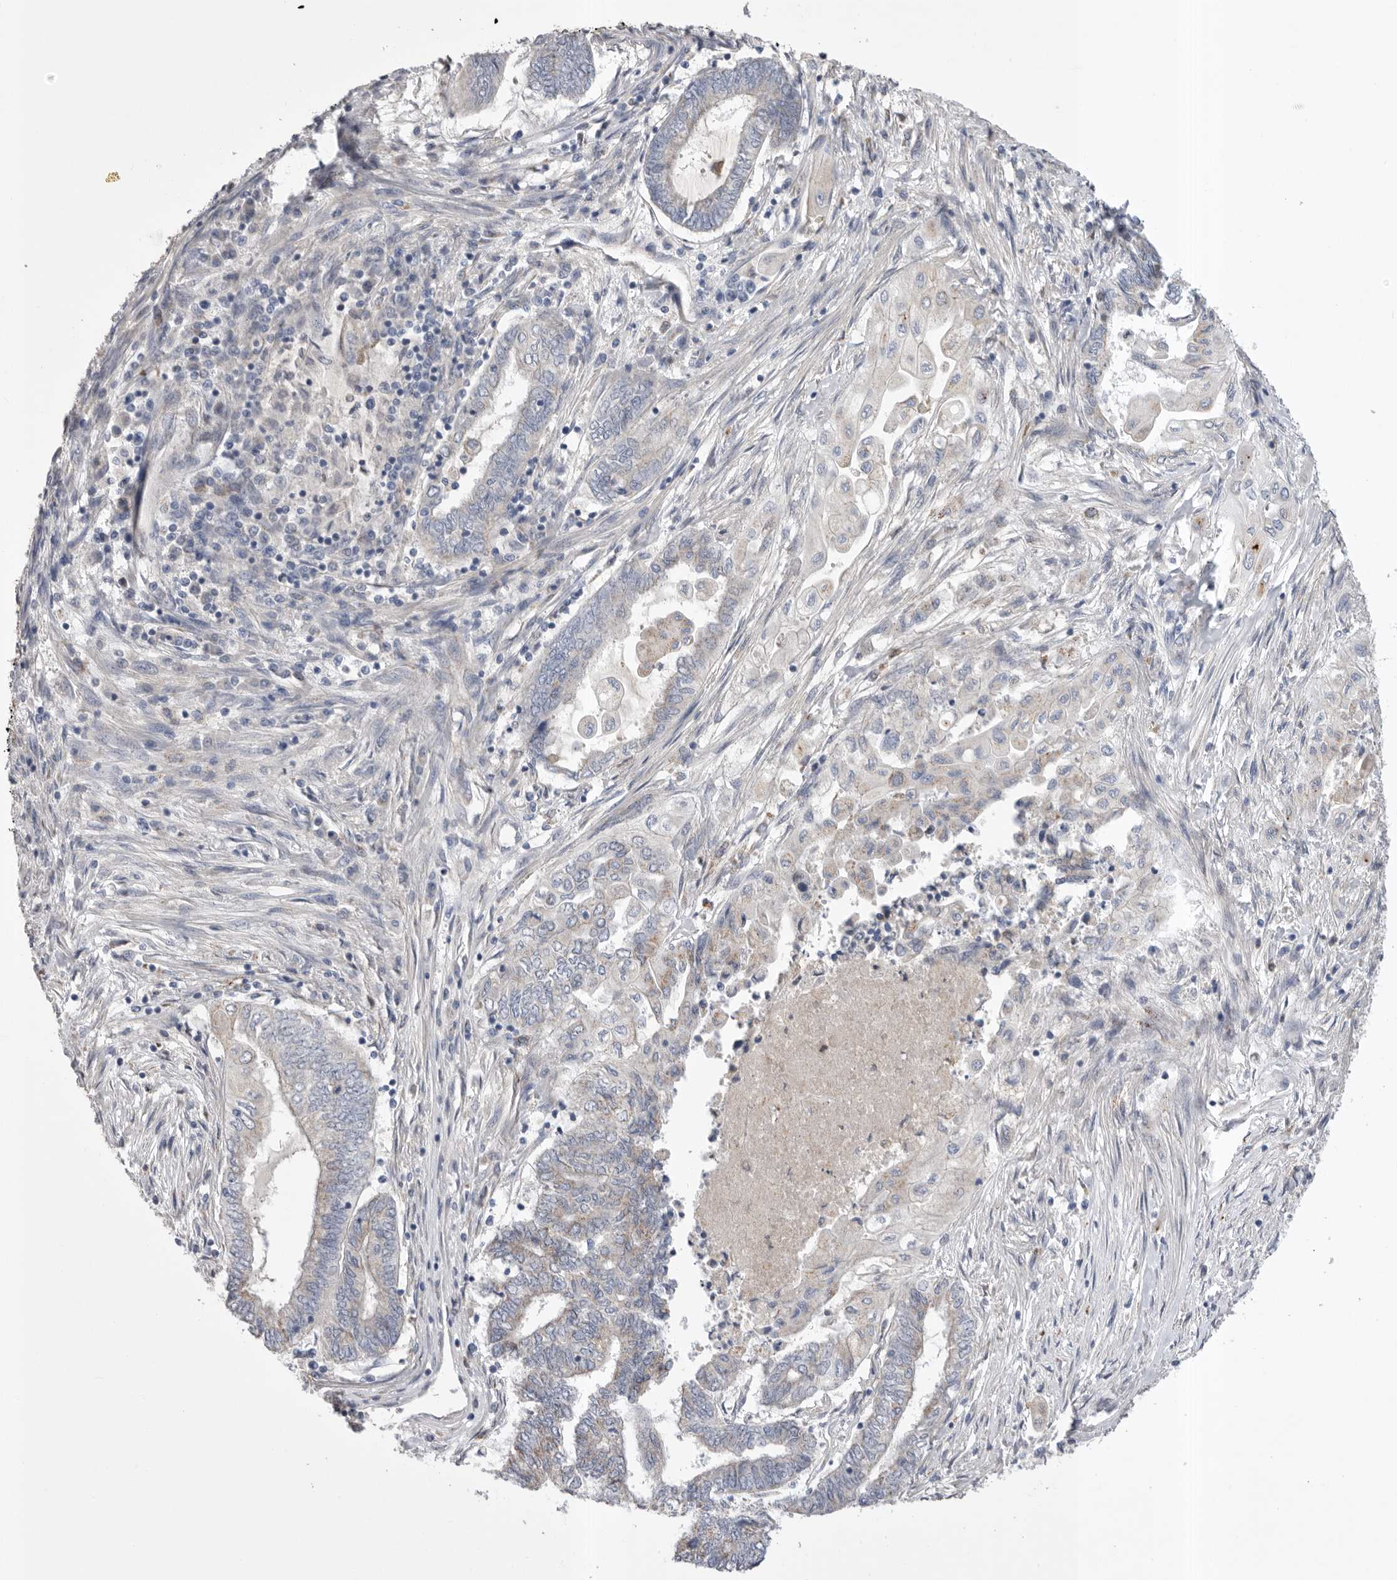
{"staining": {"intensity": "moderate", "quantity": "<25%", "location": "cytoplasmic/membranous"}, "tissue": "endometrial cancer", "cell_type": "Tumor cells", "image_type": "cancer", "snomed": [{"axis": "morphology", "description": "Adenocarcinoma, NOS"}, {"axis": "topography", "description": "Uterus"}, {"axis": "topography", "description": "Endometrium"}], "caption": "Adenocarcinoma (endometrial) stained for a protein displays moderate cytoplasmic/membranous positivity in tumor cells. (DAB (3,3'-diaminobenzidine) IHC with brightfield microscopy, high magnification).", "gene": "CCDC126", "patient": {"sex": "female", "age": 70}}